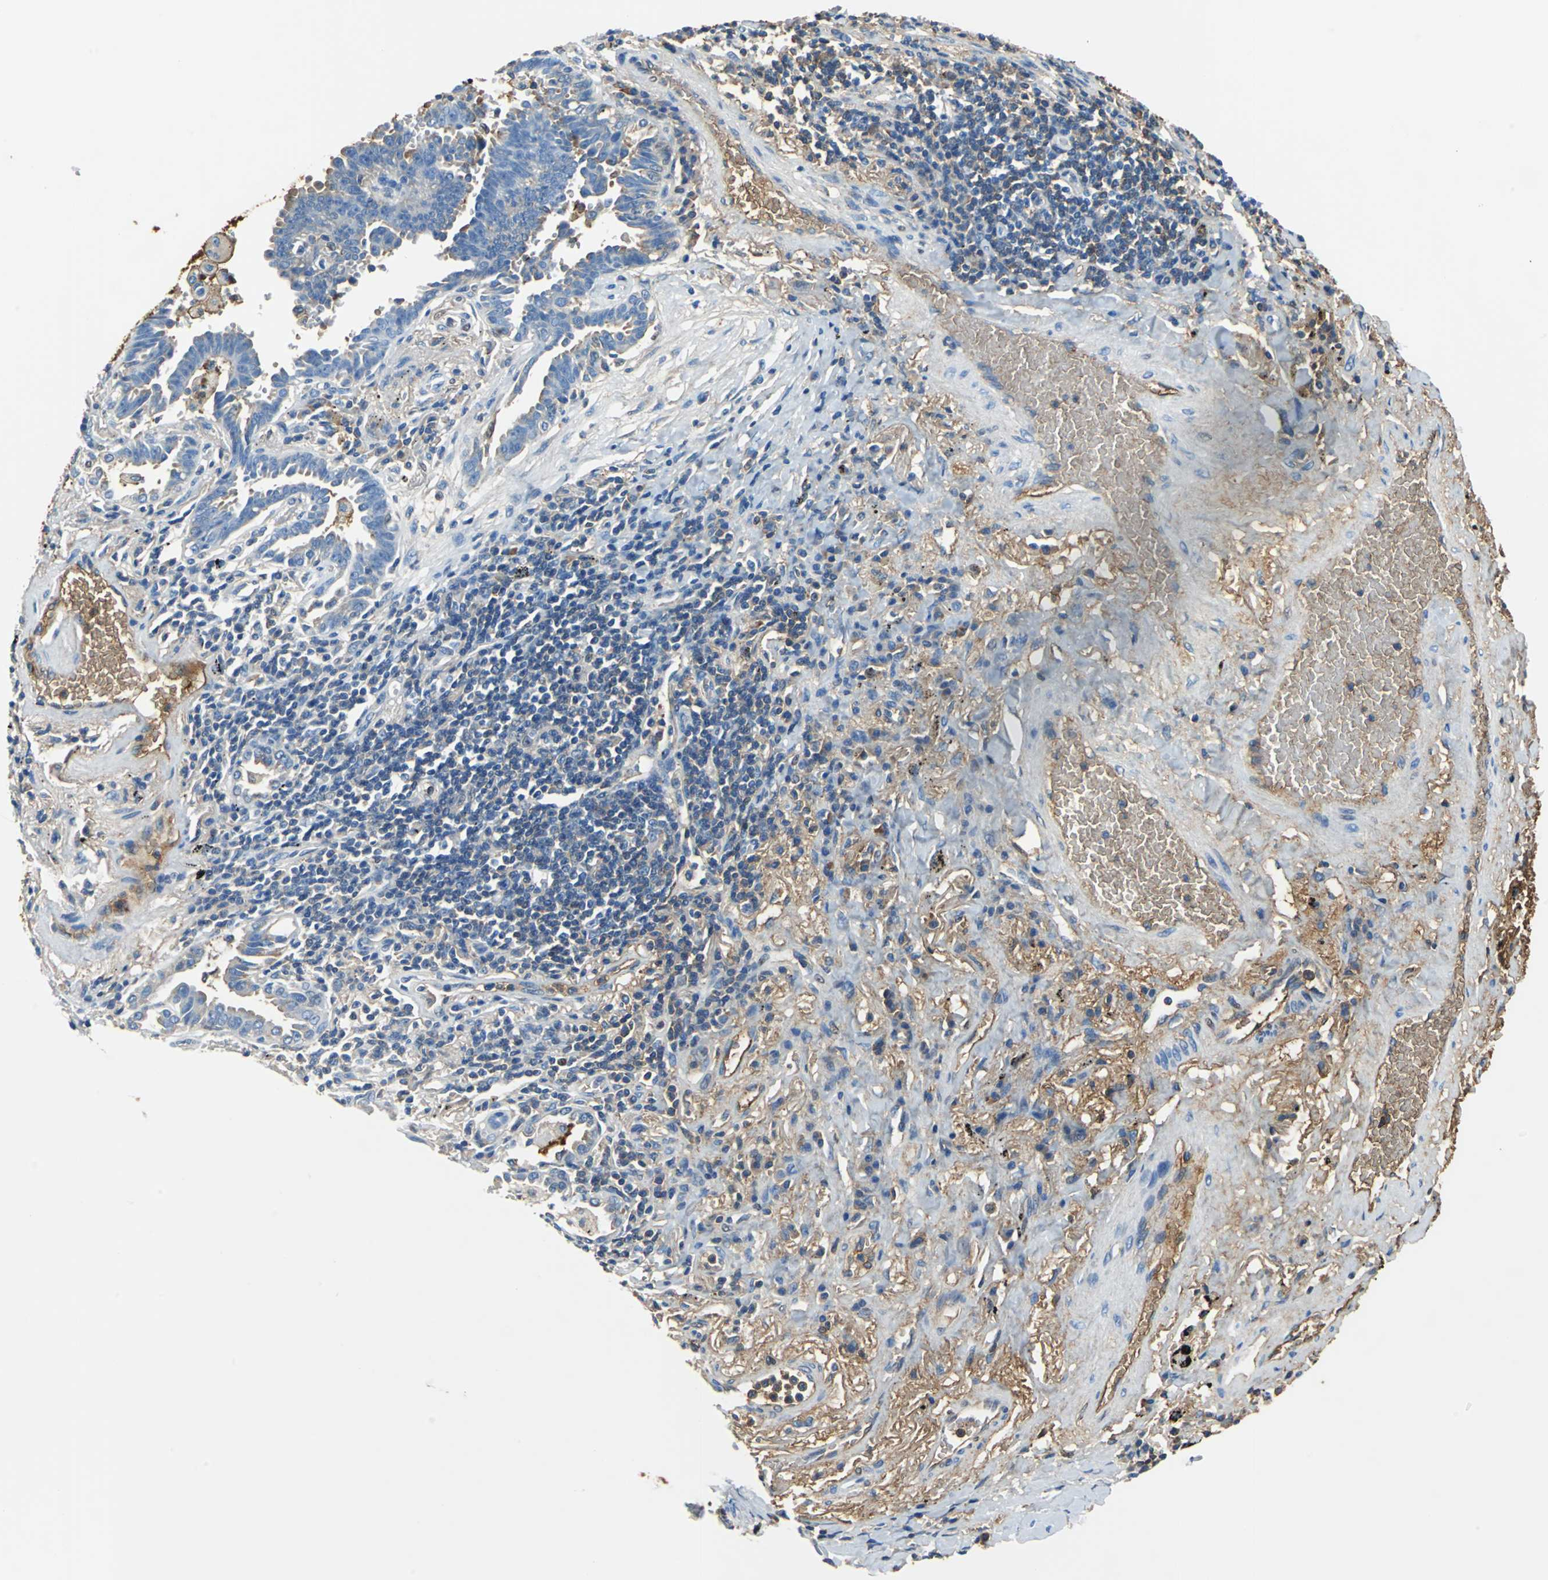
{"staining": {"intensity": "weak", "quantity": "<25%", "location": "cytoplasmic/membranous"}, "tissue": "lung cancer", "cell_type": "Tumor cells", "image_type": "cancer", "snomed": [{"axis": "morphology", "description": "Adenocarcinoma, NOS"}, {"axis": "topography", "description": "Lung"}], "caption": "Image shows no significant protein expression in tumor cells of lung cancer (adenocarcinoma).", "gene": "ALB", "patient": {"sex": "female", "age": 64}}